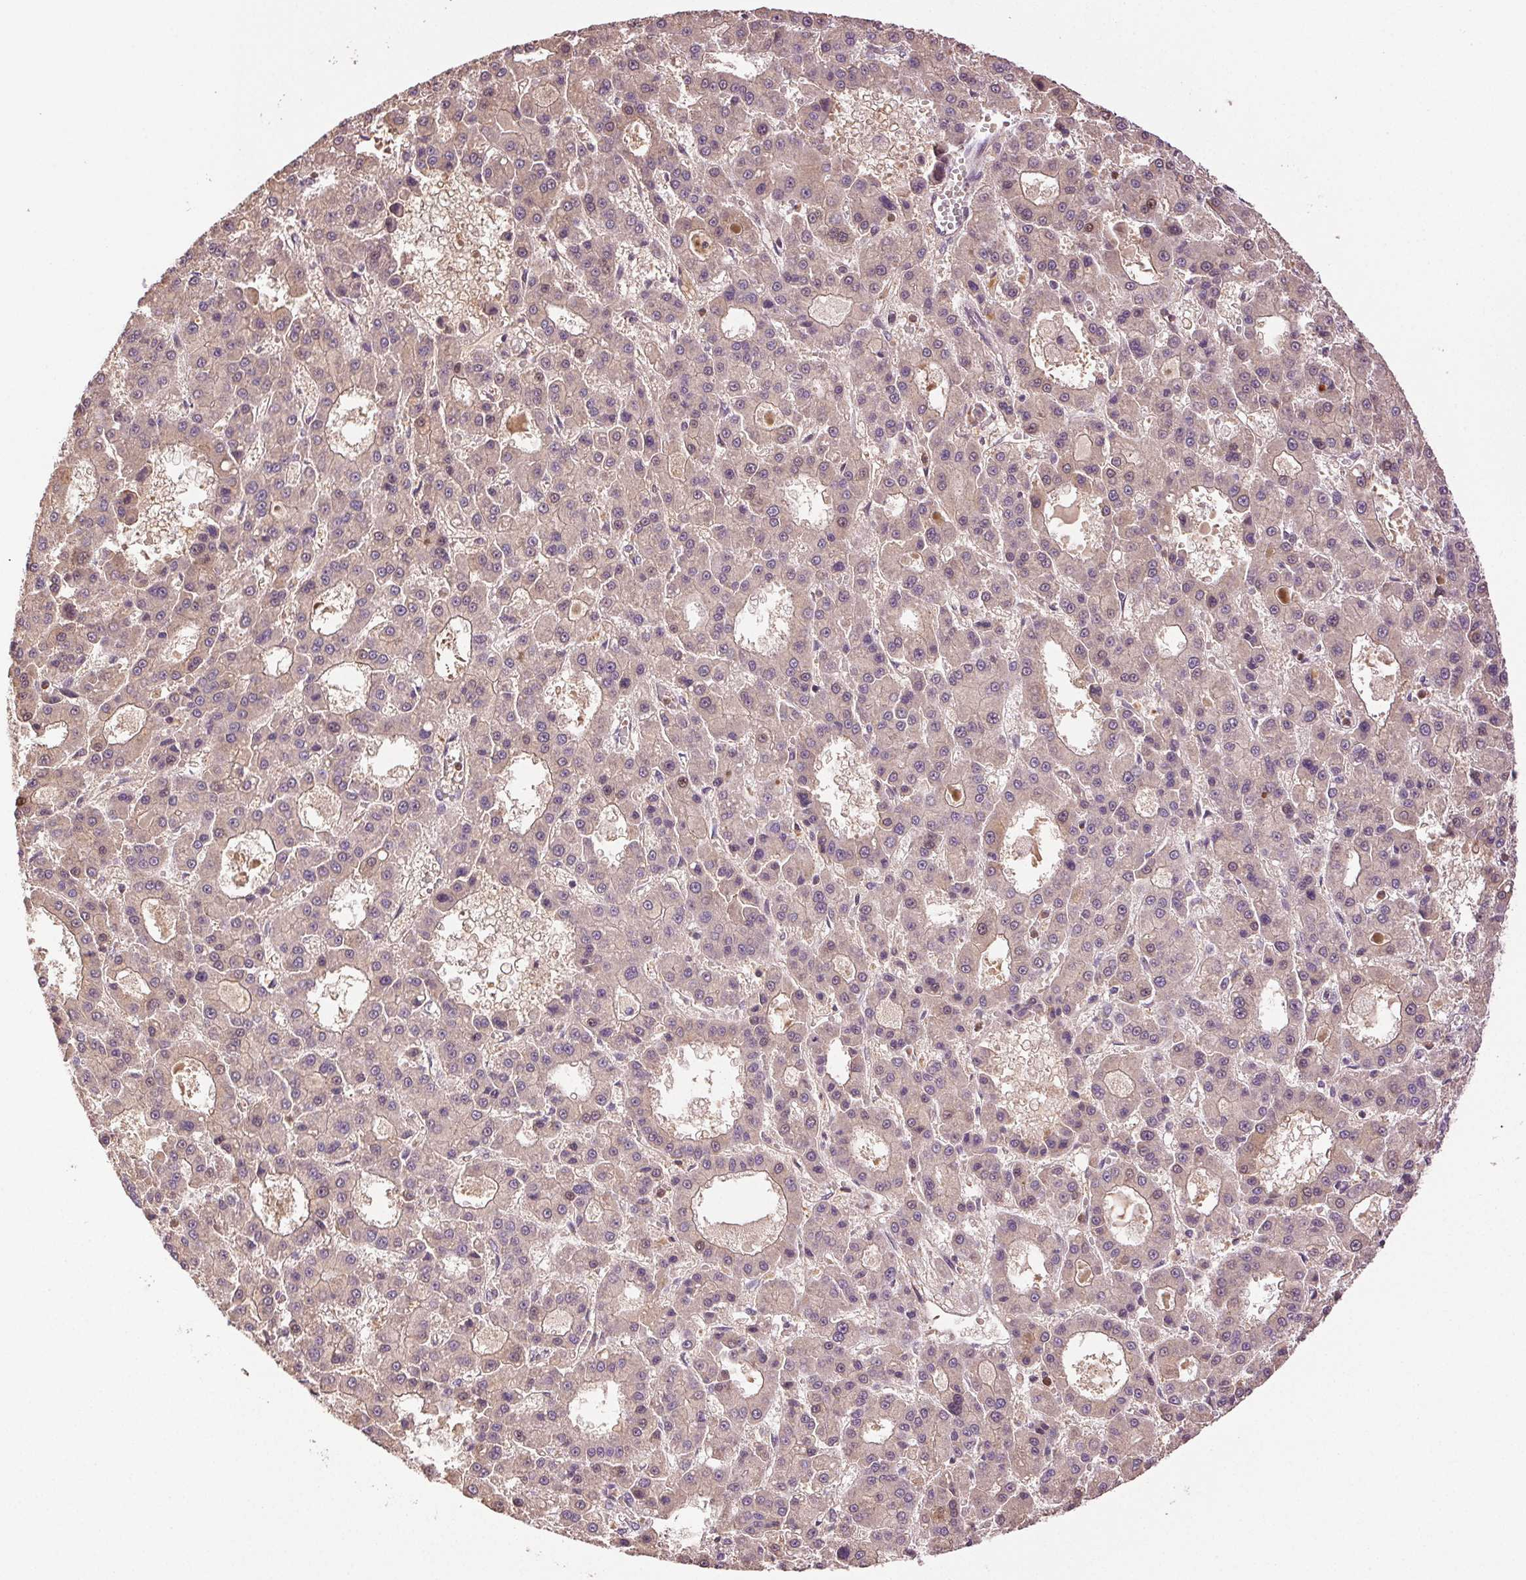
{"staining": {"intensity": "weak", "quantity": "<25%", "location": "cytoplasmic/membranous,nuclear"}, "tissue": "liver cancer", "cell_type": "Tumor cells", "image_type": "cancer", "snomed": [{"axis": "morphology", "description": "Carcinoma, Hepatocellular, NOS"}, {"axis": "topography", "description": "Liver"}], "caption": "Protein analysis of liver cancer (hepatocellular carcinoma) reveals no significant expression in tumor cells.", "gene": "TMEM253", "patient": {"sex": "male", "age": 70}}